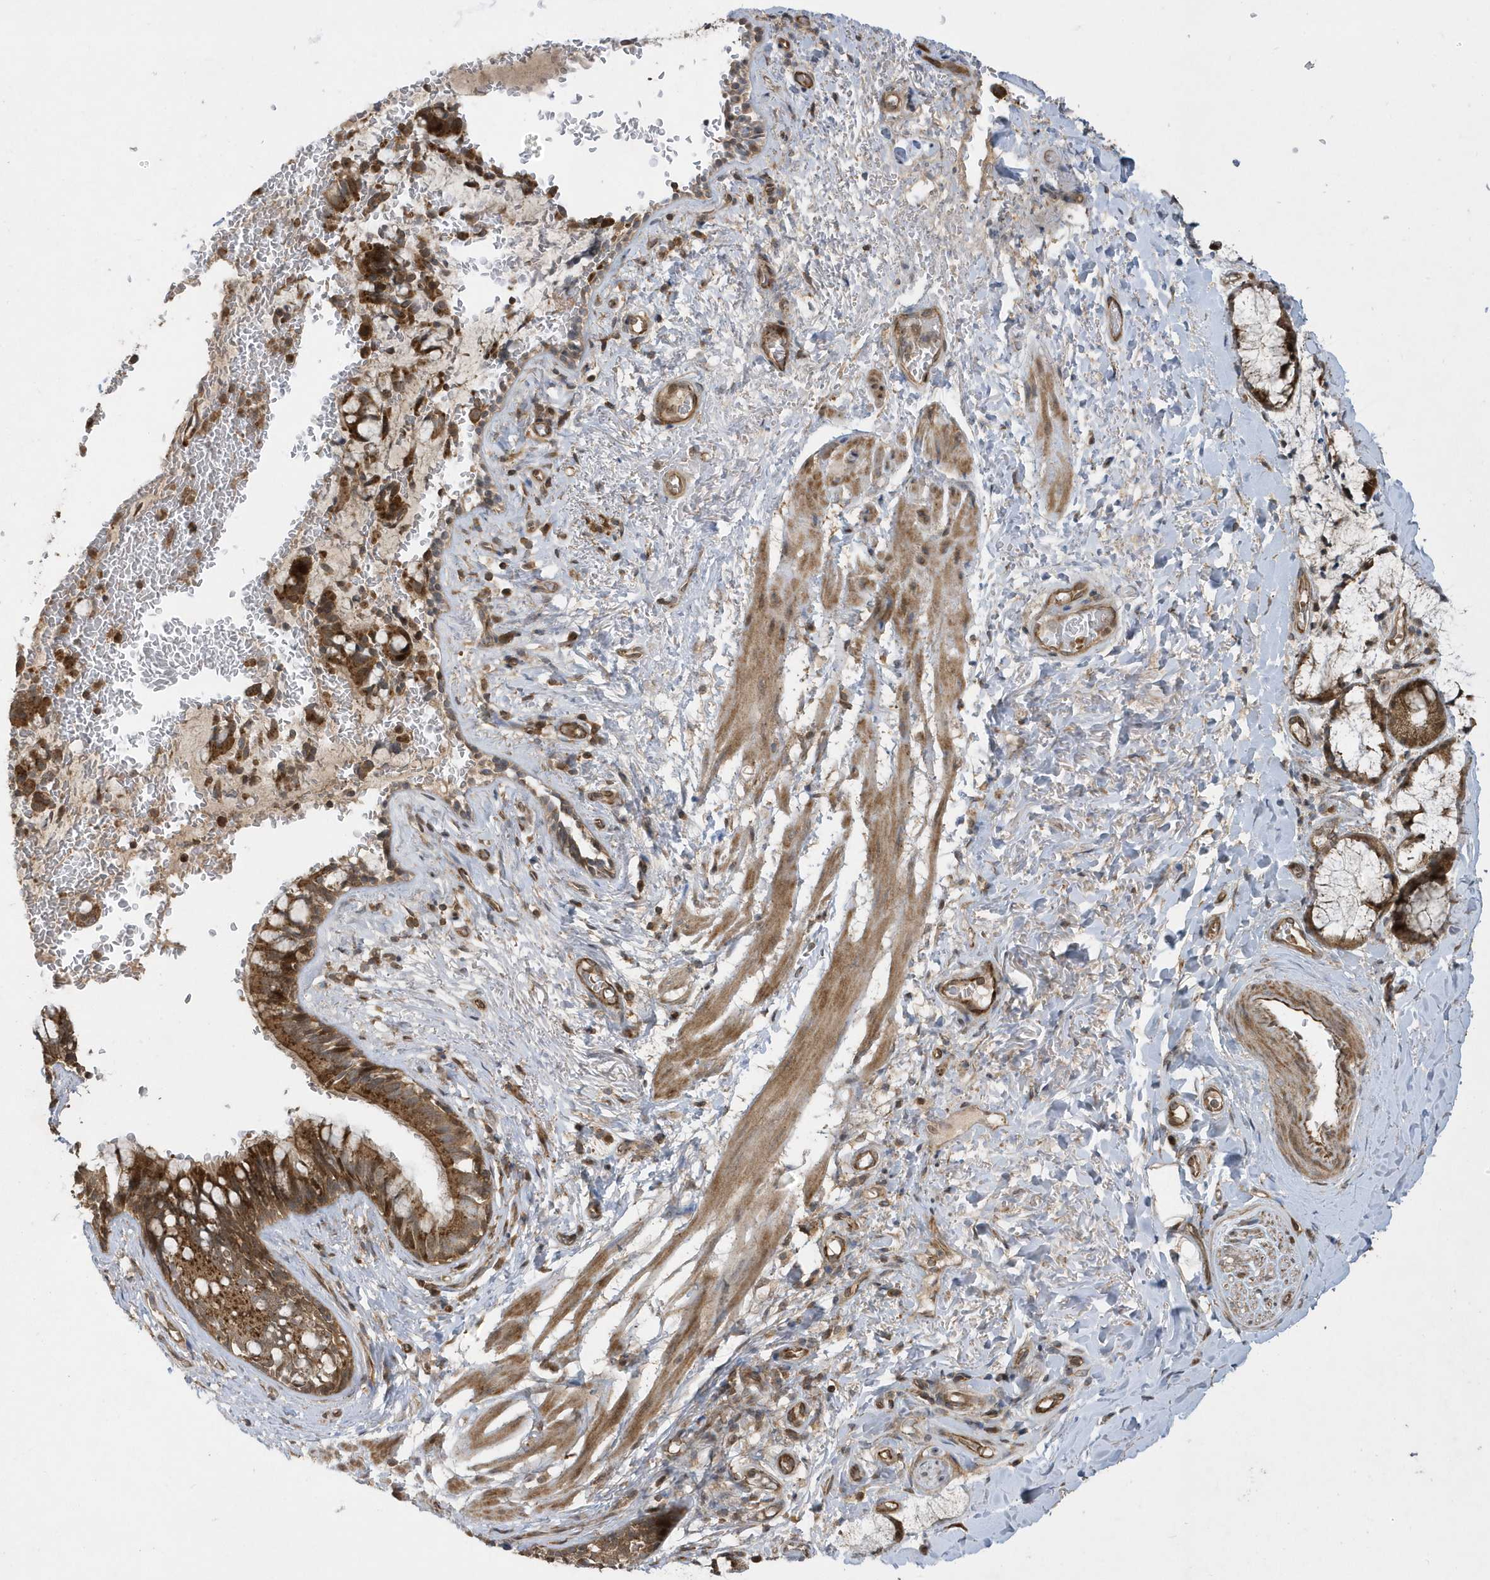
{"staining": {"intensity": "moderate", "quantity": ">75%", "location": "cytoplasmic/membranous"}, "tissue": "bronchus", "cell_type": "Respiratory epithelial cells", "image_type": "normal", "snomed": [{"axis": "morphology", "description": "Normal tissue, NOS"}, {"axis": "topography", "description": "Cartilage tissue"}, {"axis": "topography", "description": "Bronchus"}], "caption": "Approximately >75% of respiratory epithelial cells in unremarkable human bronchus demonstrate moderate cytoplasmic/membranous protein expression as visualized by brown immunohistochemical staining.", "gene": "STAMBP", "patient": {"sex": "female", "age": 36}}